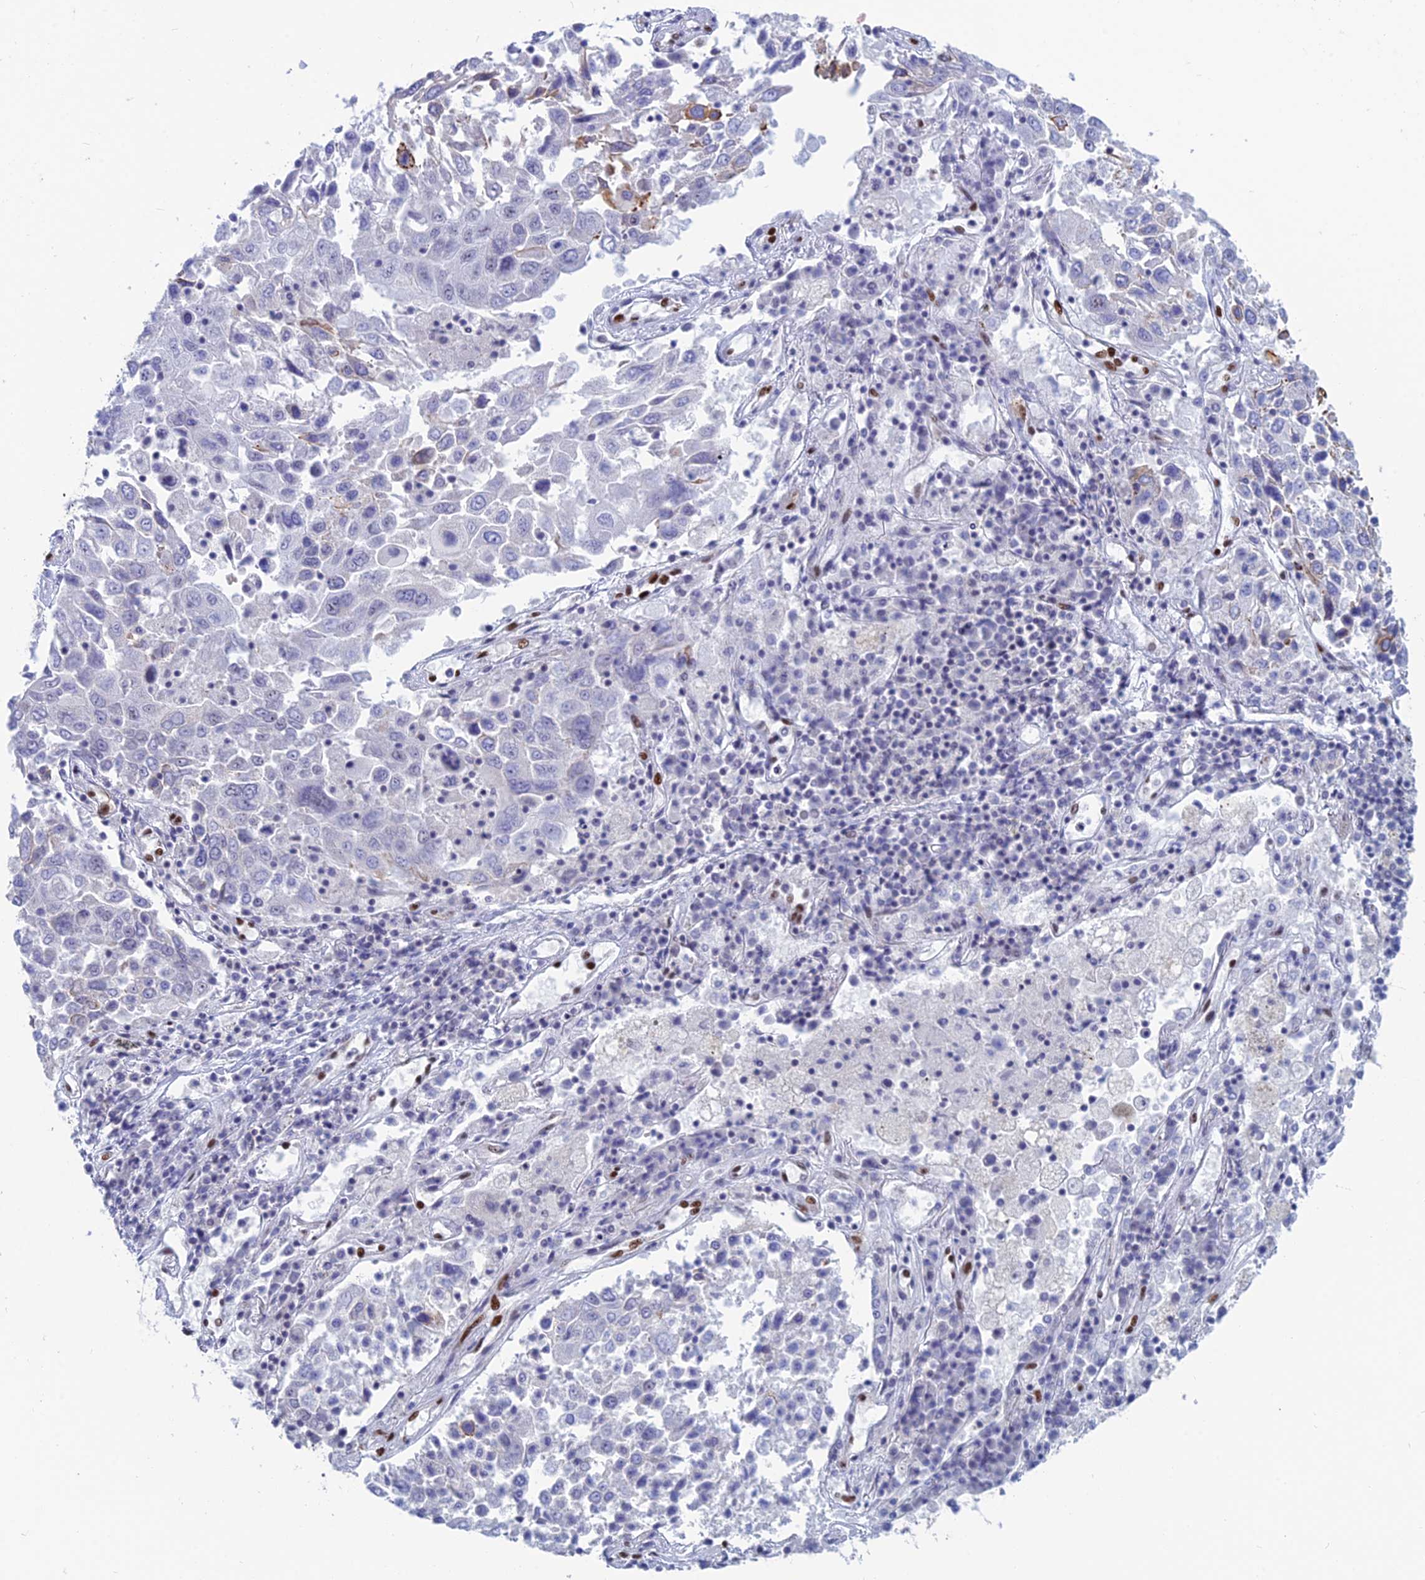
{"staining": {"intensity": "moderate", "quantity": "<25%", "location": "cytoplasmic/membranous"}, "tissue": "lung cancer", "cell_type": "Tumor cells", "image_type": "cancer", "snomed": [{"axis": "morphology", "description": "Squamous cell carcinoma, NOS"}, {"axis": "topography", "description": "Lung"}], "caption": "Immunohistochemistry (DAB) staining of human lung squamous cell carcinoma reveals moderate cytoplasmic/membranous protein expression in about <25% of tumor cells.", "gene": "NOL4L", "patient": {"sex": "male", "age": 65}}